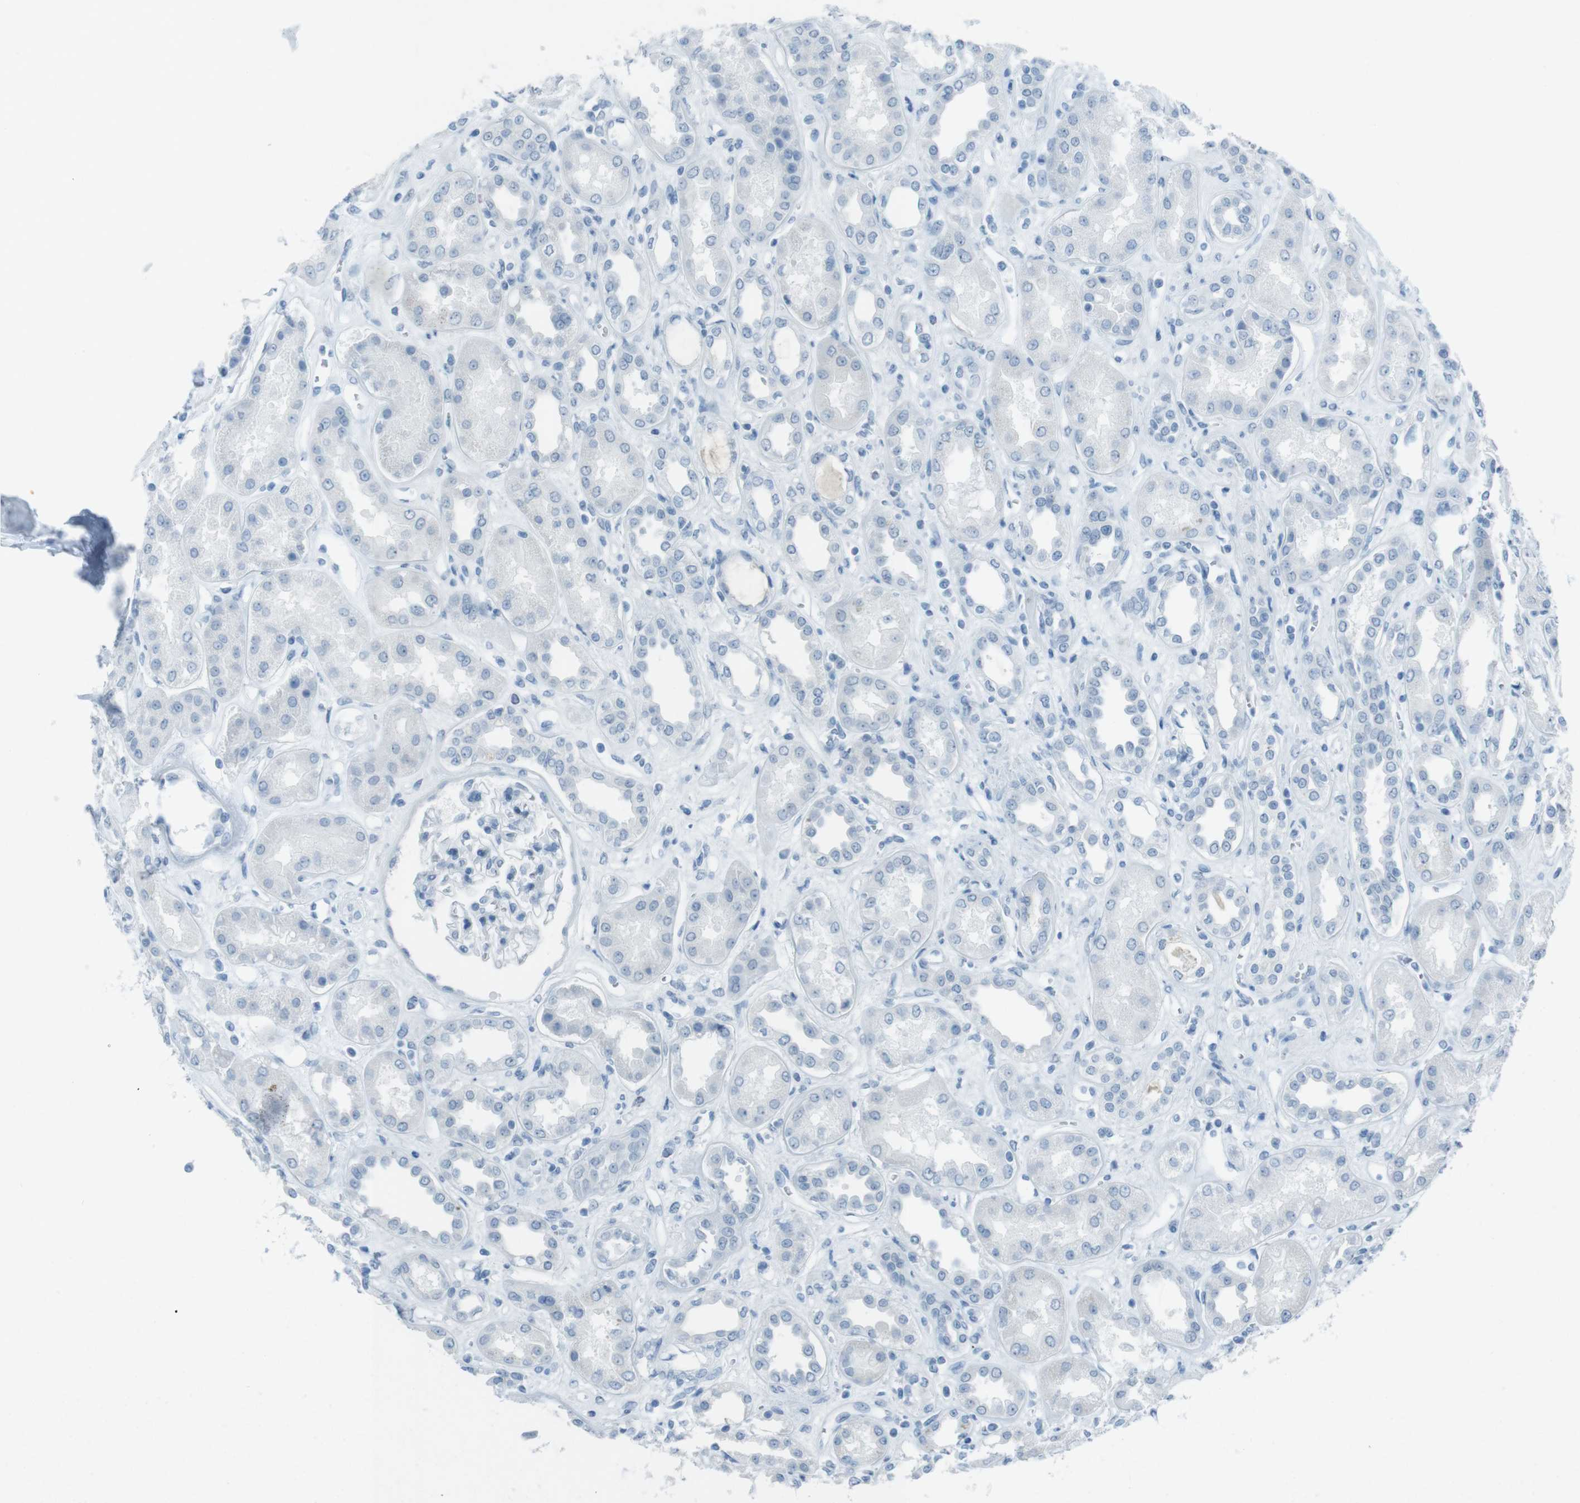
{"staining": {"intensity": "negative", "quantity": "none", "location": "none"}, "tissue": "kidney", "cell_type": "Cells in glomeruli", "image_type": "normal", "snomed": [{"axis": "morphology", "description": "Normal tissue, NOS"}, {"axis": "topography", "description": "Kidney"}], "caption": "Immunohistochemistry (IHC) of normal kidney reveals no expression in cells in glomeruli. (Stains: DAB immunohistochemistry with hematoxylin counter stain, Microscopy: brightfield microscopy at high magnification).", "gene": "TMEM207", "patient": {"sex": "male", "age": 59}}